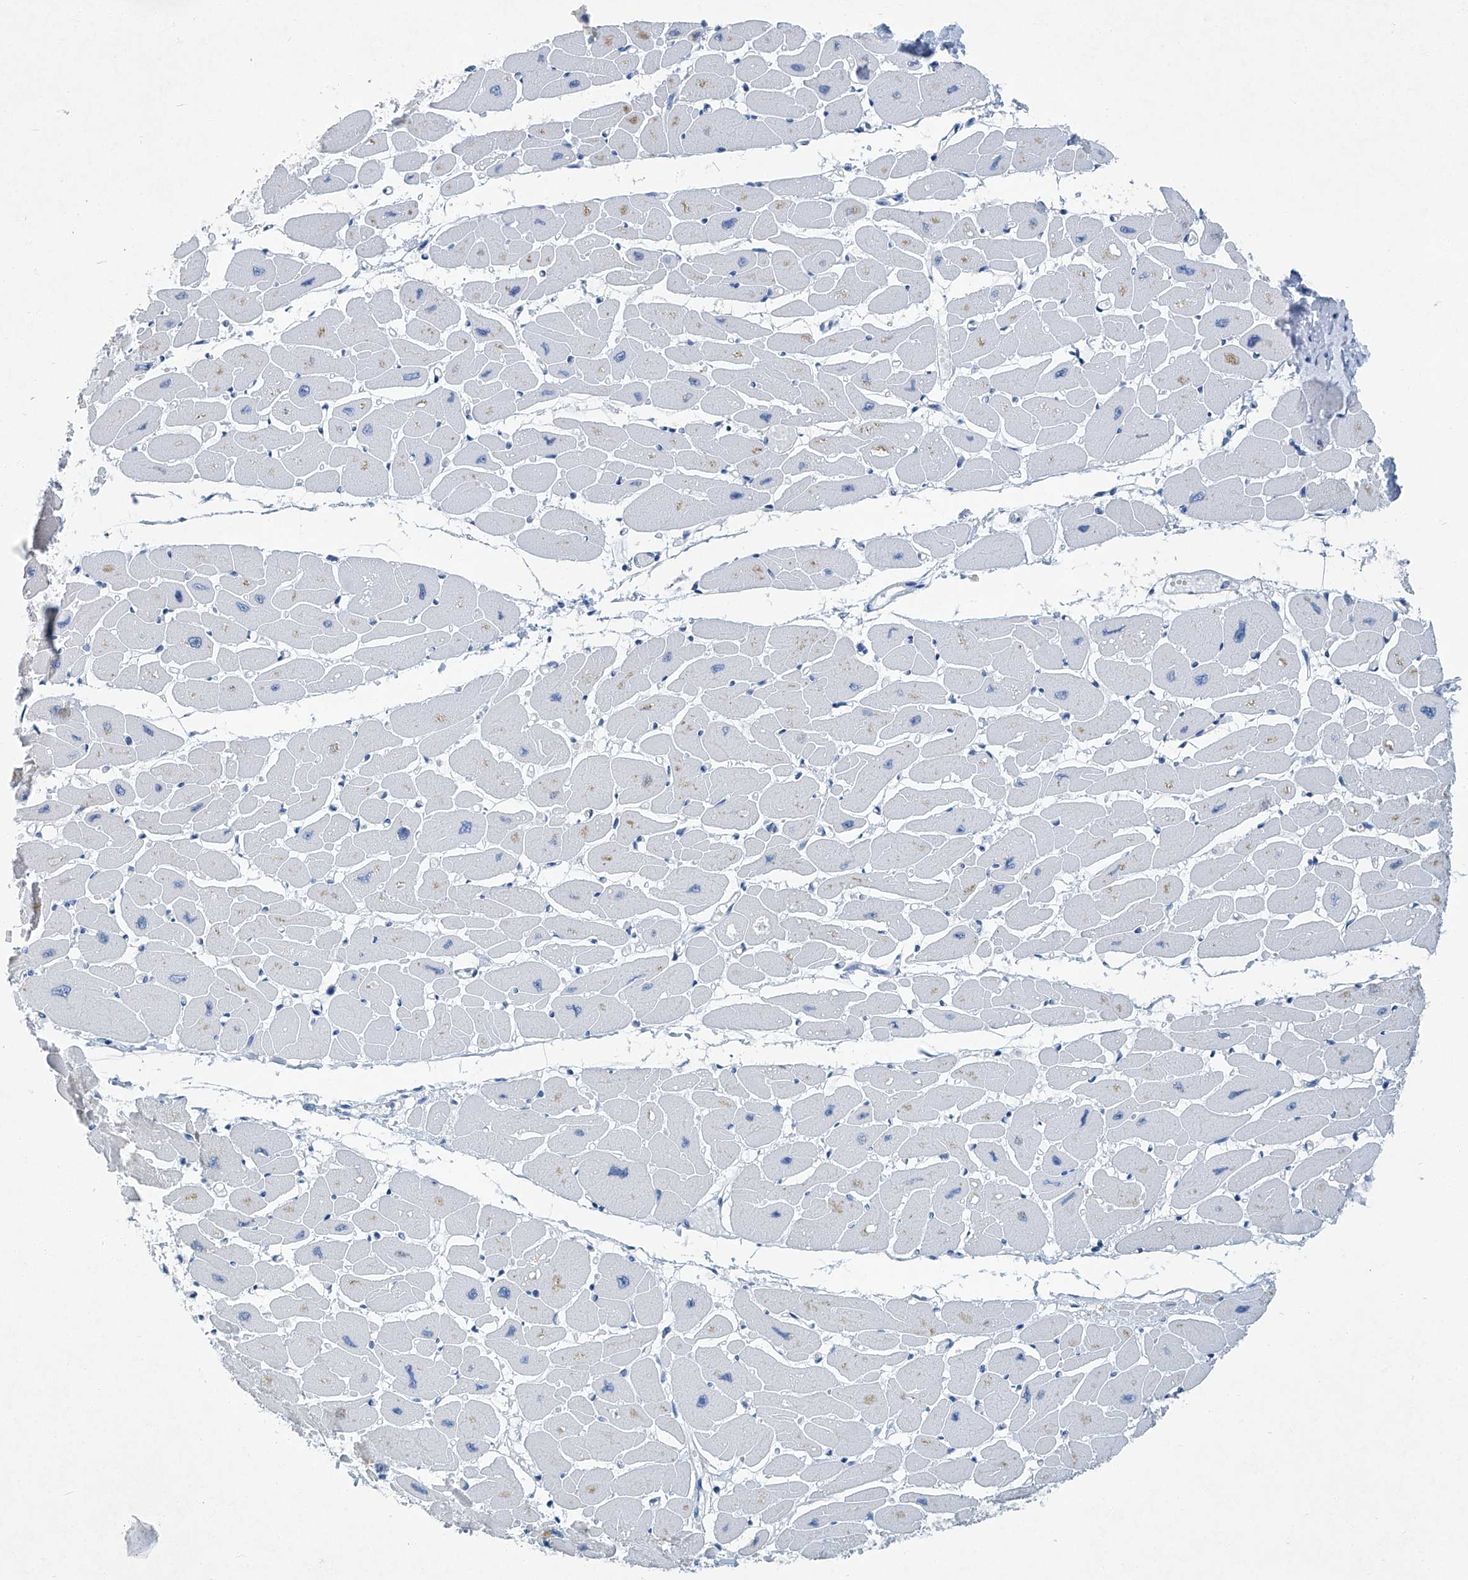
{"staining": {"intensity": "negative", "quantity": "none", "location": "none"}, "tissue": "heart muscle", "cell_type": "Cardiomyocytes", "image_type": "normal", "snomed": [{"axis": "morphology", "description": "Normal tissue, NOS"}, {"axis": "topography", "description": "Heart"}], "caption": "A micrograph of heart muscle stained for a protein demonstrates no brown staining in cardiomyocytes.", "gene": "CYP2A7", "patient": {"sex": "female", "age": 54}}